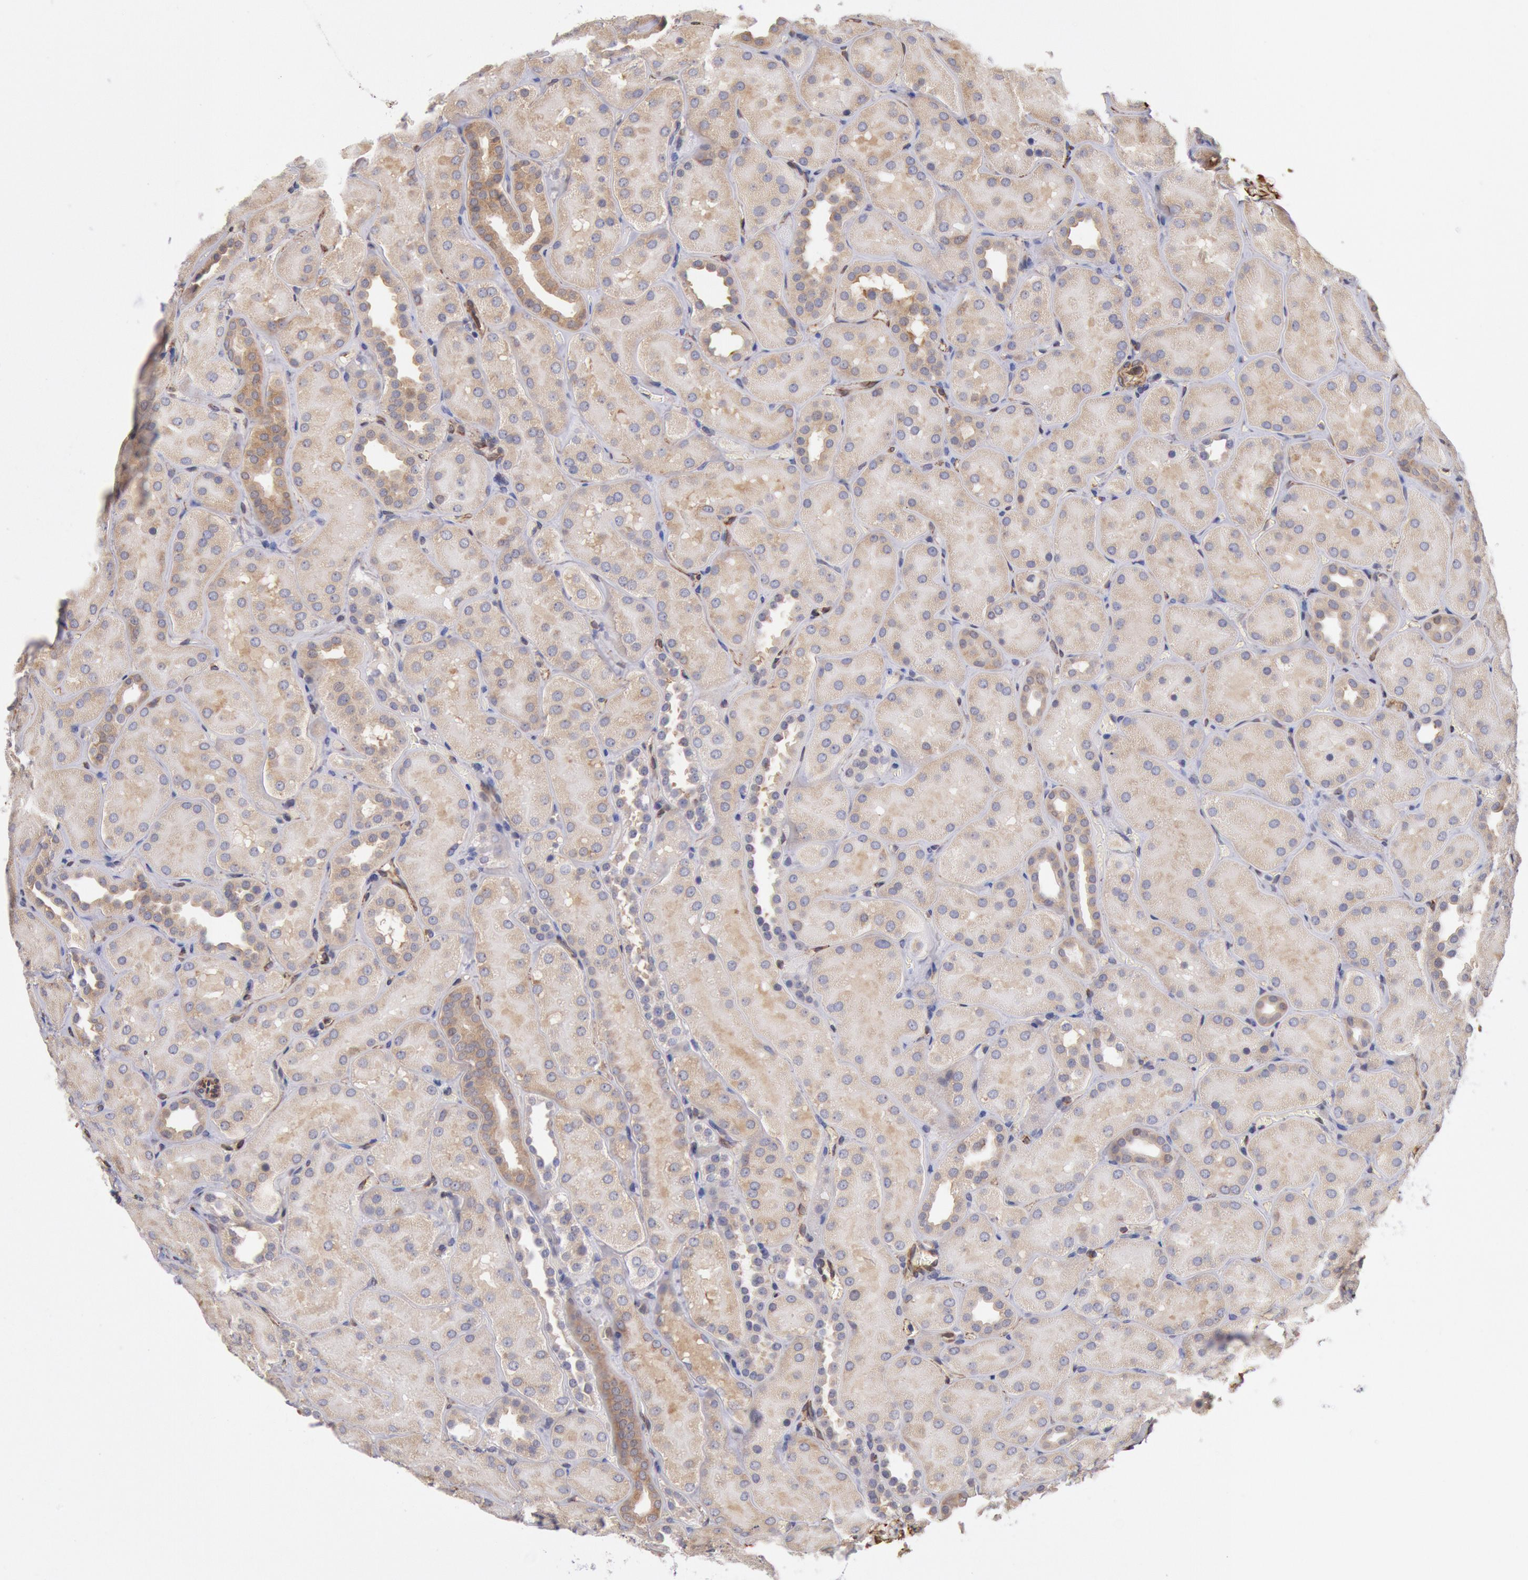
{"staining": {"intensity": "moderate", "quantity": ">75%", "location": "cytoplasmic/membranous"}, "tissue": "kidney", "cell_type": "Cells in glomeruli", "image_type": "normal", "snomed": [{"axis": "morphology", "description": "Normal tissue, NOS"}, {"axis": "topography", "description": "Kidney"}], "caption": "Normal kidney reveals moderate cytoplasmic/membranous staining in about >75% of cells in glomeruli The staining is performed using DAB brown chromogen to label protein expression. The nuclei are counter-stained blue using hematoxylin..", "gene": "DRG1", "patient": {"sex": "male", "age": 28}}